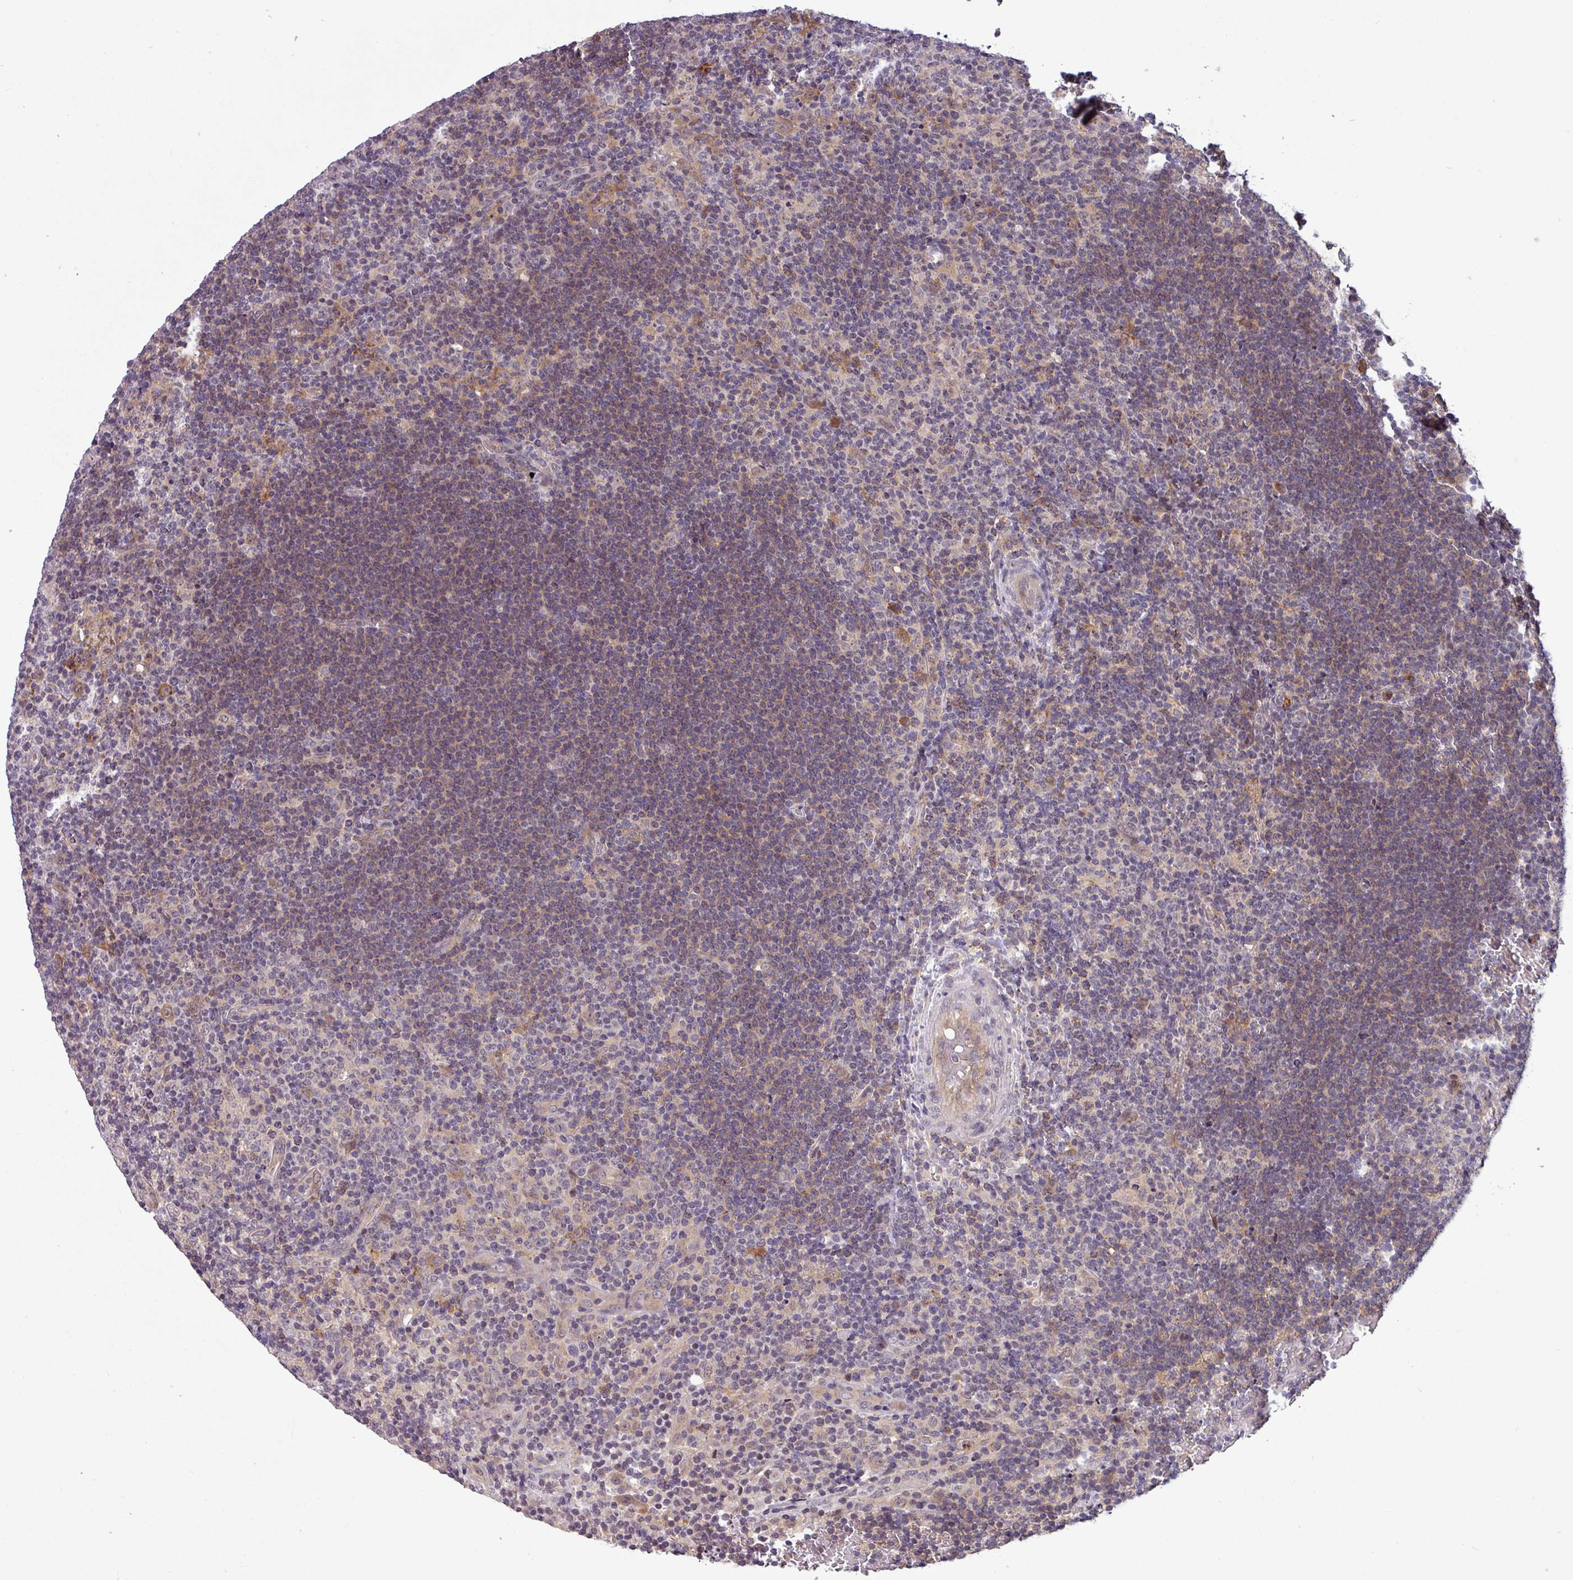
{"staining": {"intensity": "weak", "quantity": "<25%", "location": "cytoplasmic/membranous"}, "tissue": "lymphoma", "cell_type": "Tumor cells", "image_type": "cancer", "snomed": [{"axis": "morphology", "description": "Hodgkin's disease, NOS"}, {"axis": "topography", "description": "Lymph node"}], "caption": "Hodgkin's disease was stained to show a protein in brown. There is no significant expression in tumor cells.", "gene": "NPFFR1", "patient": {"sex": "female", "age": 57}}